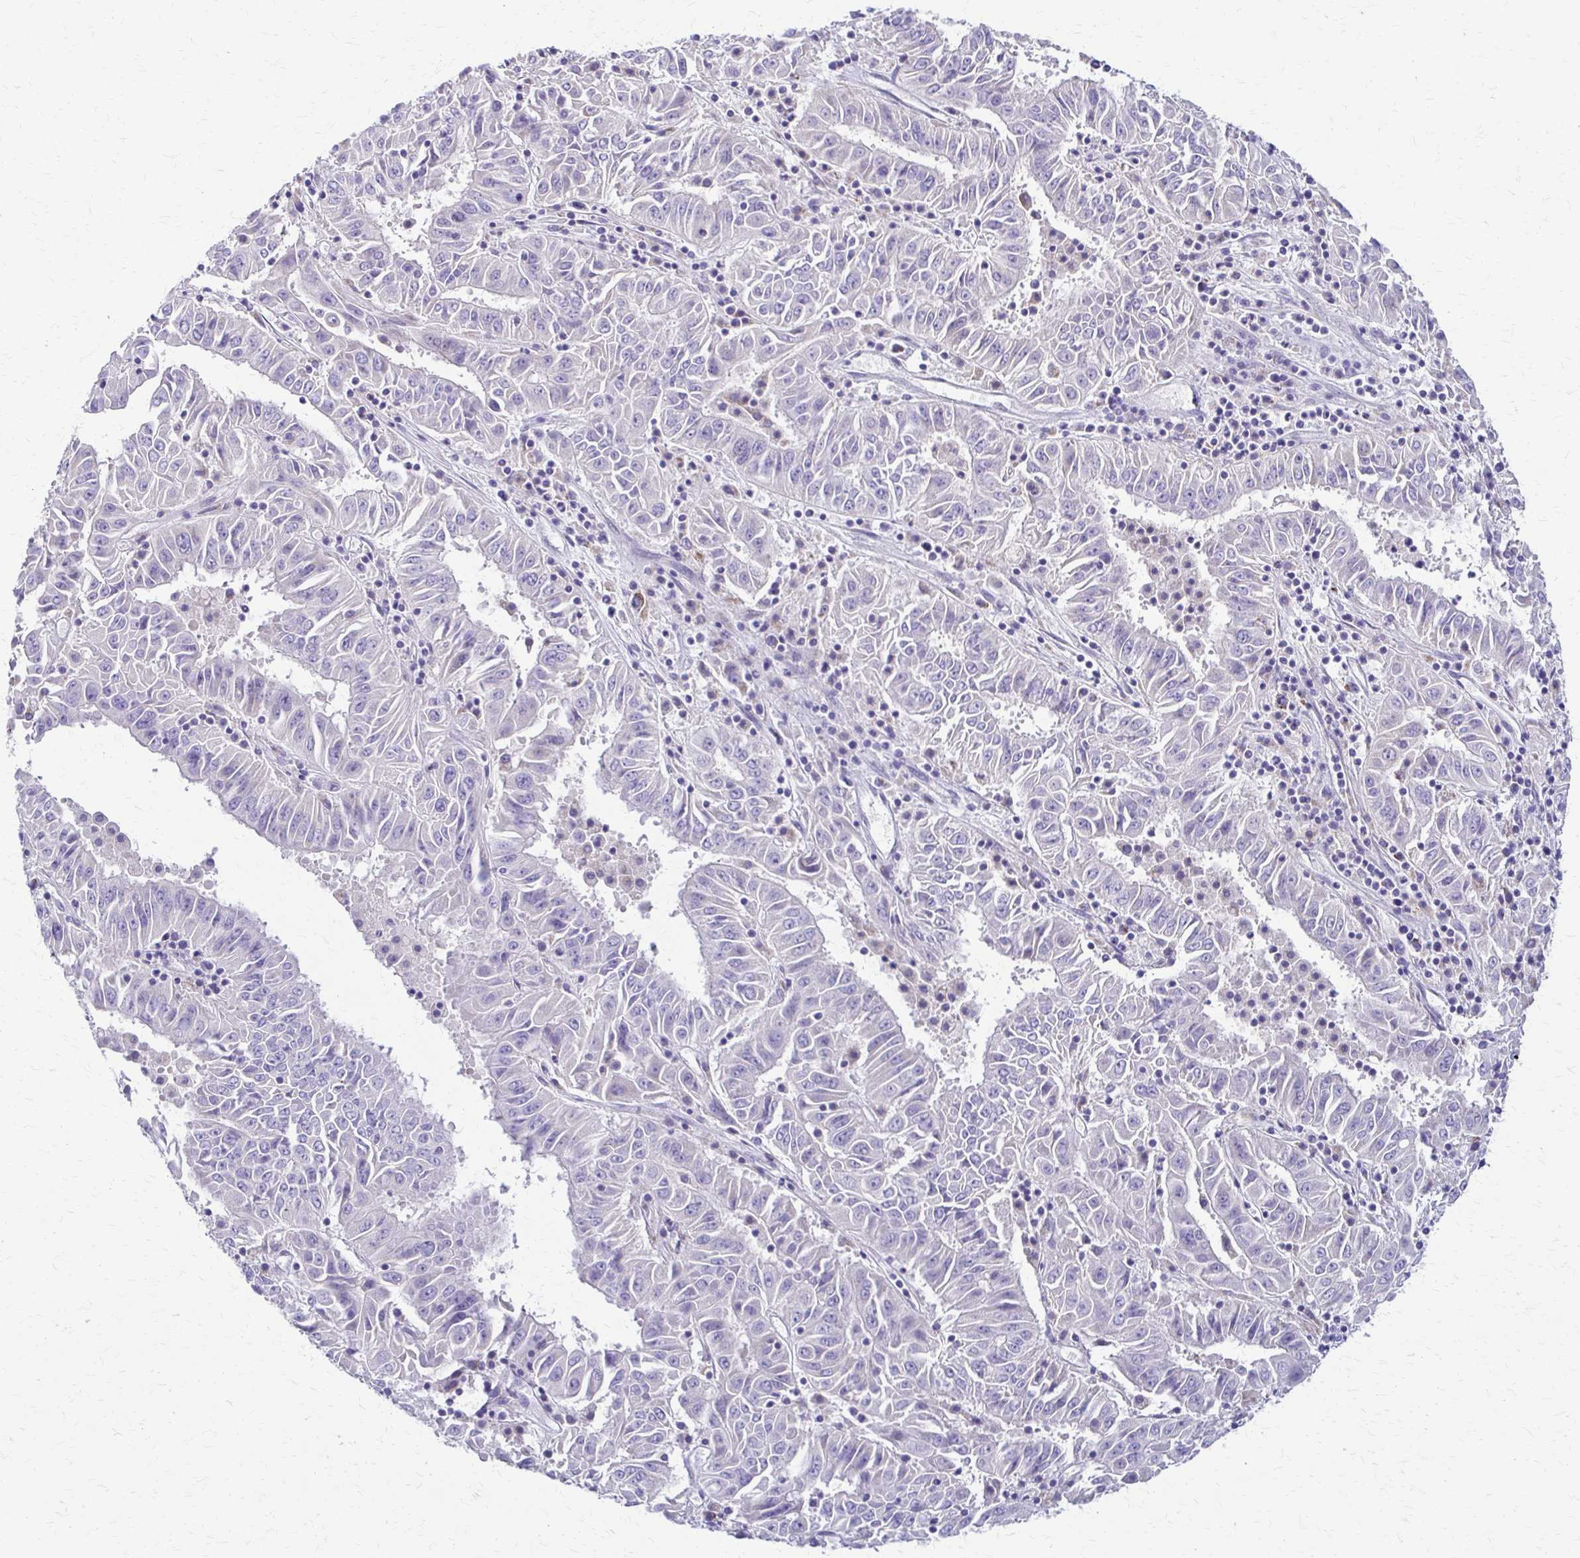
{"staining": {"intensity": "negative", "quantity": "none", "location": "none"}, "tissue": "pancreatic cancer", "cell_type": "Tumor cells", "image_type": "cancer", "snomed": [{"axis": "morphology", "description": "Adenocarcinoma, NOS"}, {"axis": "topography", "description": "Pancreas"}], "caption": "Immunohistochemistry micrograph of neoplastic tissue: adenocarcinoma (pancreatic) stained with DAB (3,3'-diaminobenzidine) exhibits no significant protein positivity in tumor cells.", "gene": "SAMD13", "patient": {"sex": "male", "age": 63}}